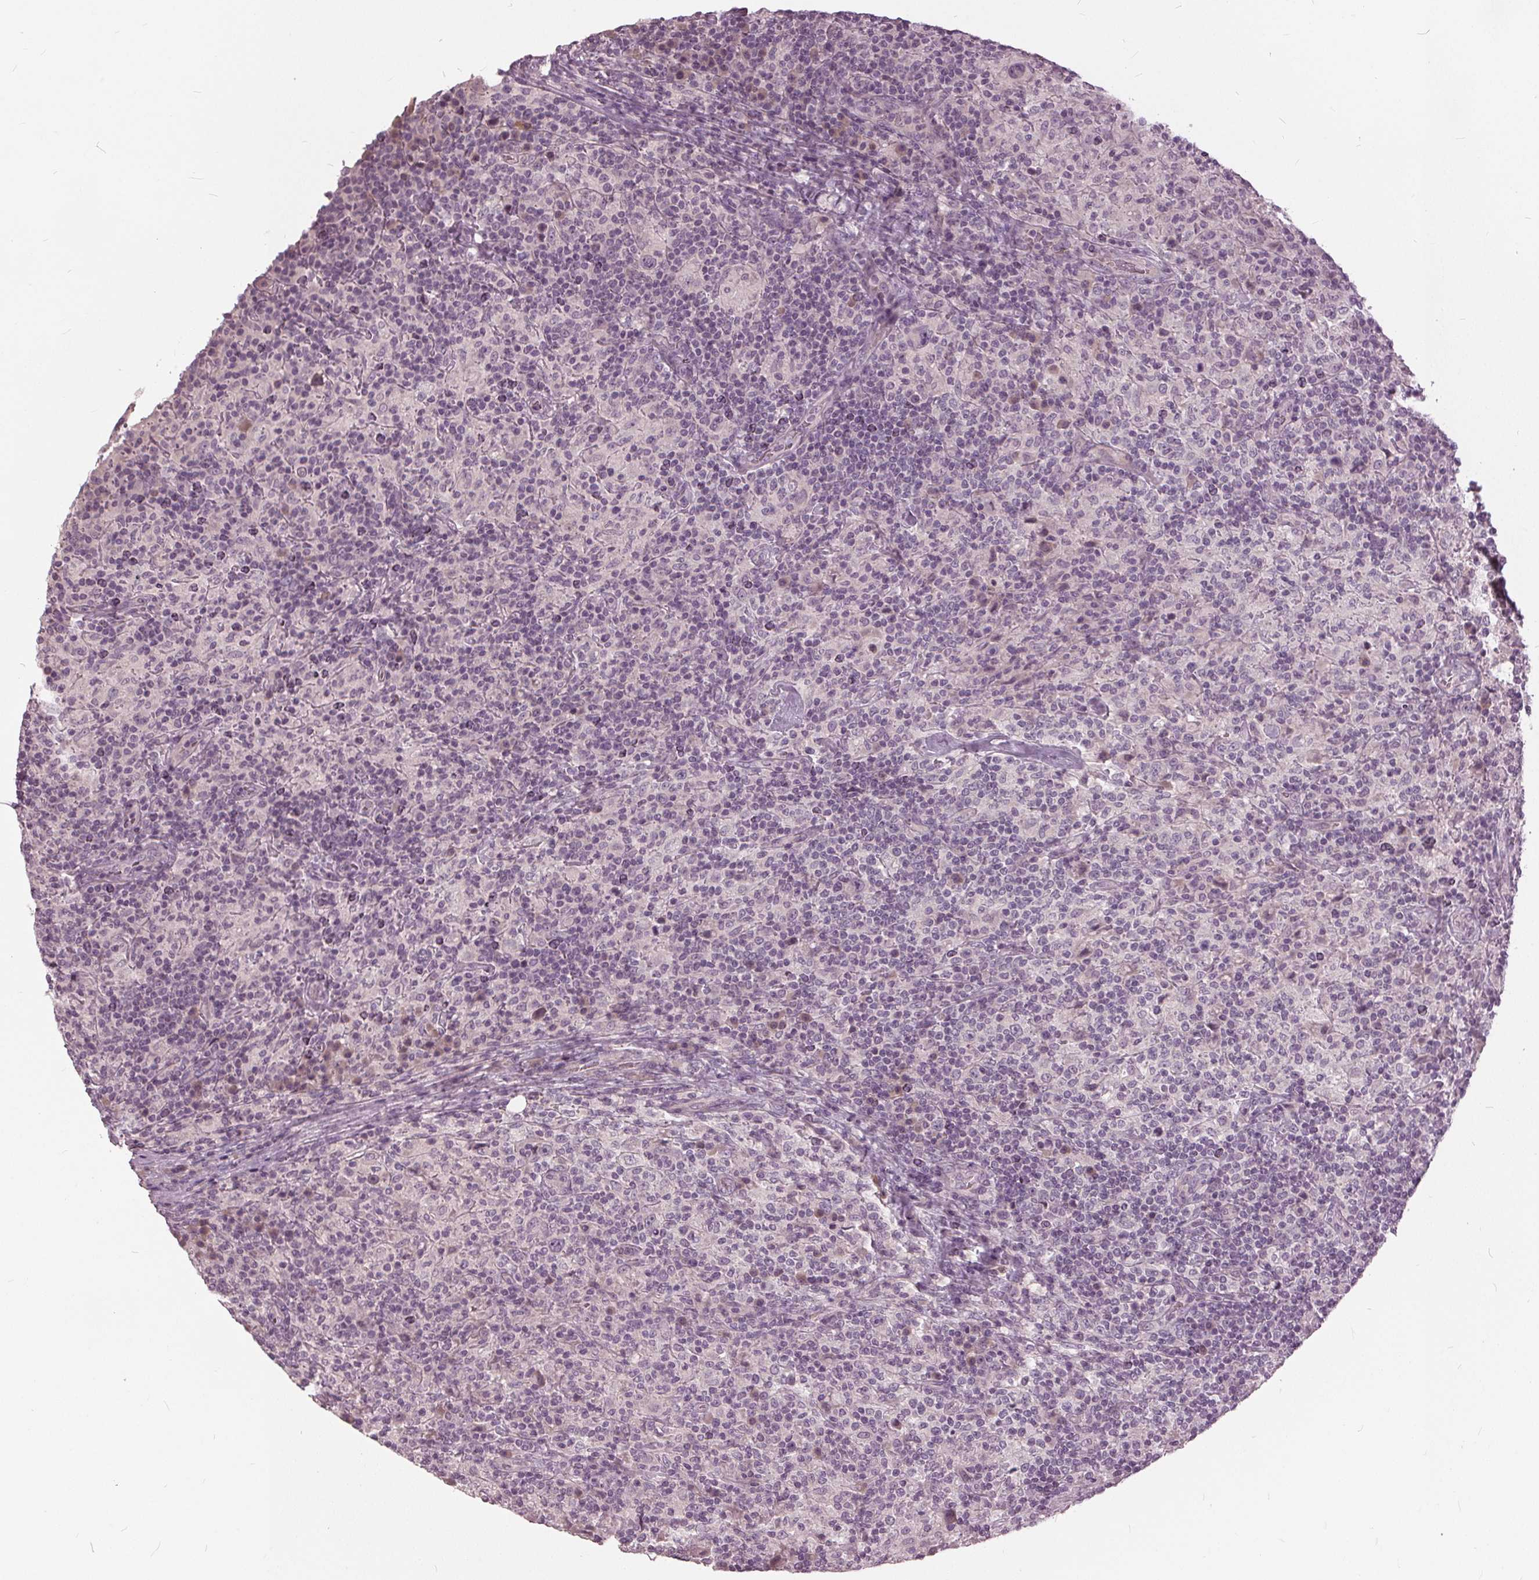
{"staining": {"intensity": "negative", "quantity": "none", "location": "none"}, "tissue": "lymphoma", "cell_type": "Tumor cells", "image_type": "cancer", "snomed": [{"axis": "morphology", "description": "Hodgkin's disease, NOS"}, {"axis": "topography", "description": "Lymph node"}], "caption": "There is no significant positivity in tumor cells of Hodgkin's disease.", "gene": "KLK13", "patient": {"sex": "male", "age": 70}}